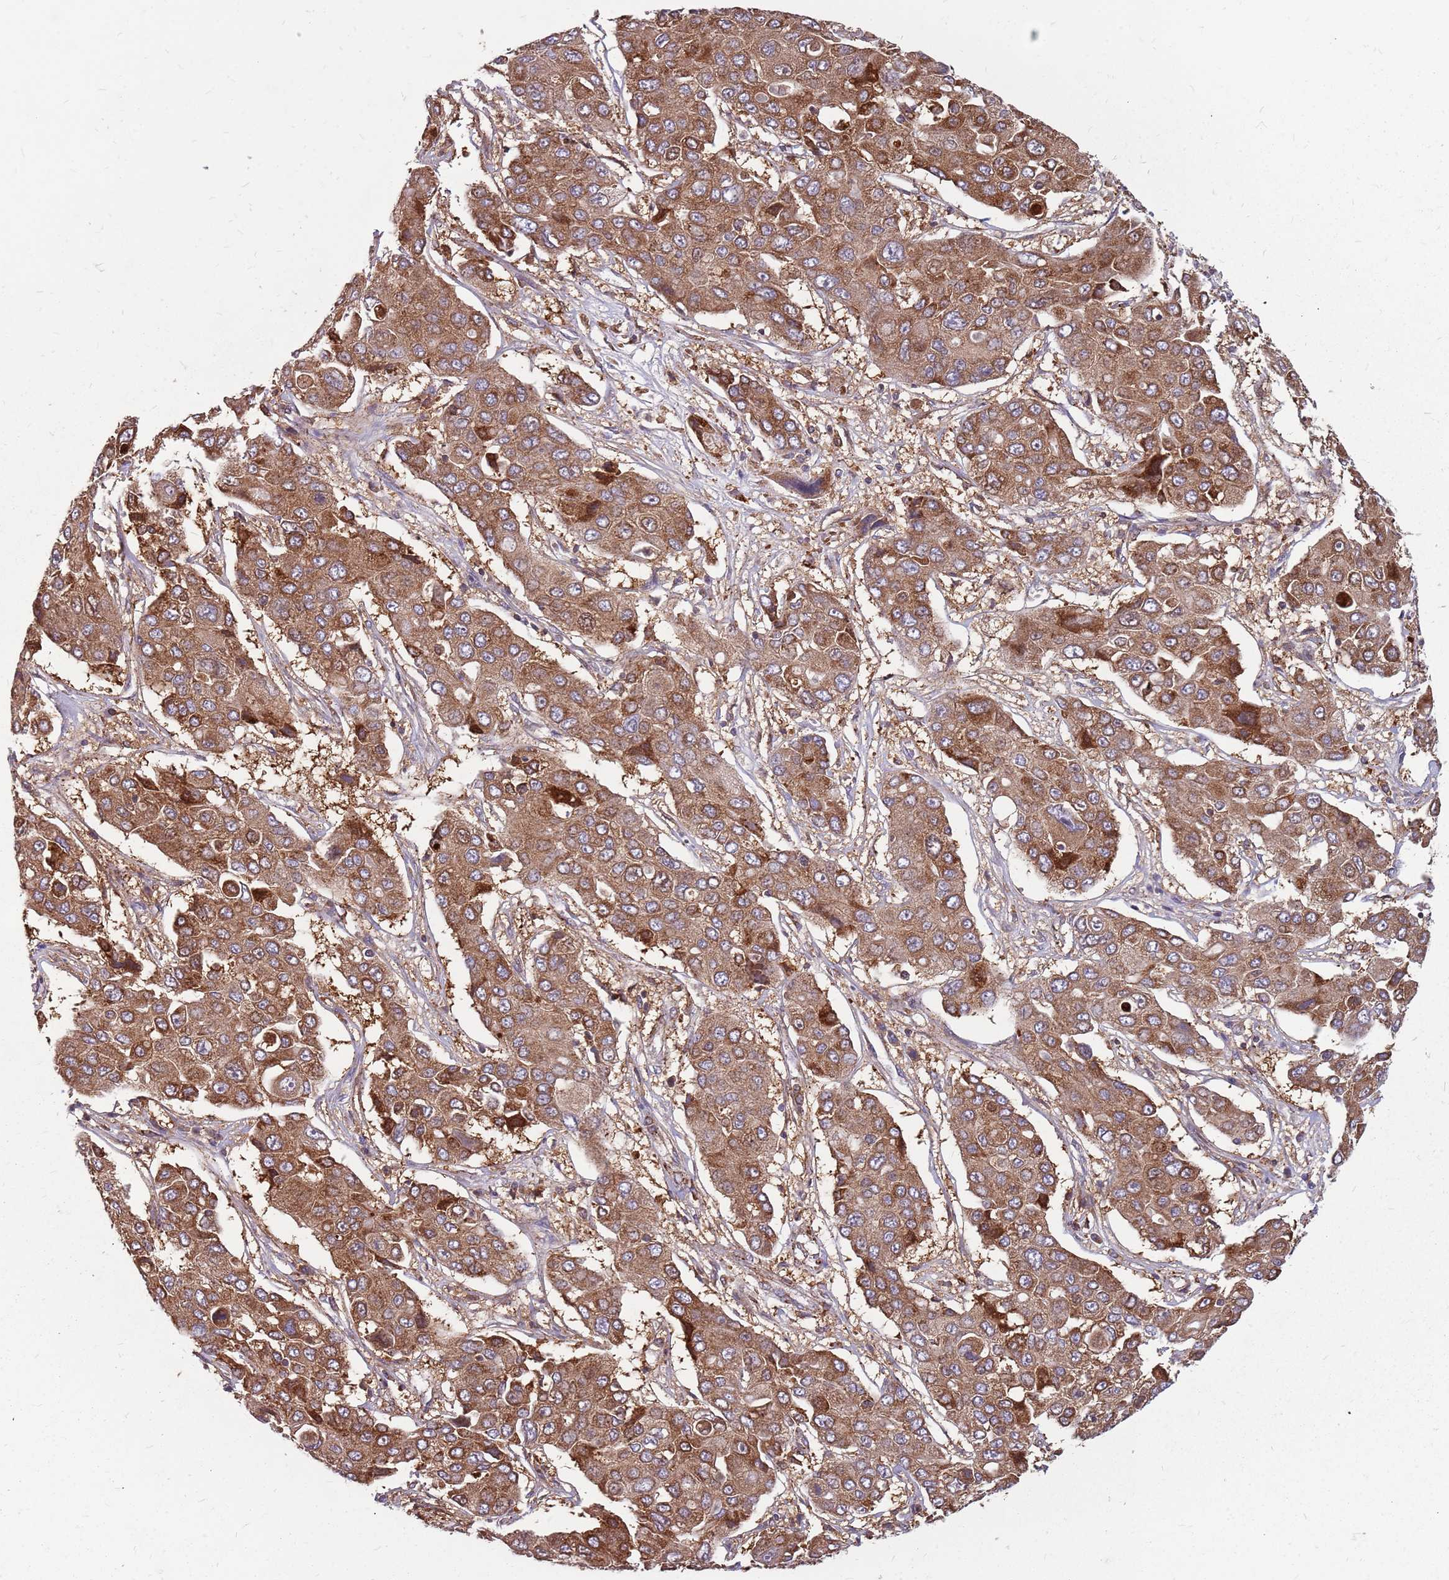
{"staining": {"intensity": "moderate", "quantity": ">75%", "location": "cytoplasmic/membranous,nuclear"}, "tissue": "liver cancer", "cell_type": "Tumor cells", "image_type": "cancer", "snomed": [{"axis": "morphology", "description": "Cholangiocarcinoma"}, {"axis": "topography", "description": "Liver"}], "caption": "A brown stain highlights moderate cytoplasmic/membranous and nuclear expression of a protein in human liver cholangiocarcinoma tumor cells.", "gene": "NME4", "patient": {"sex": "male", "age": 67}}